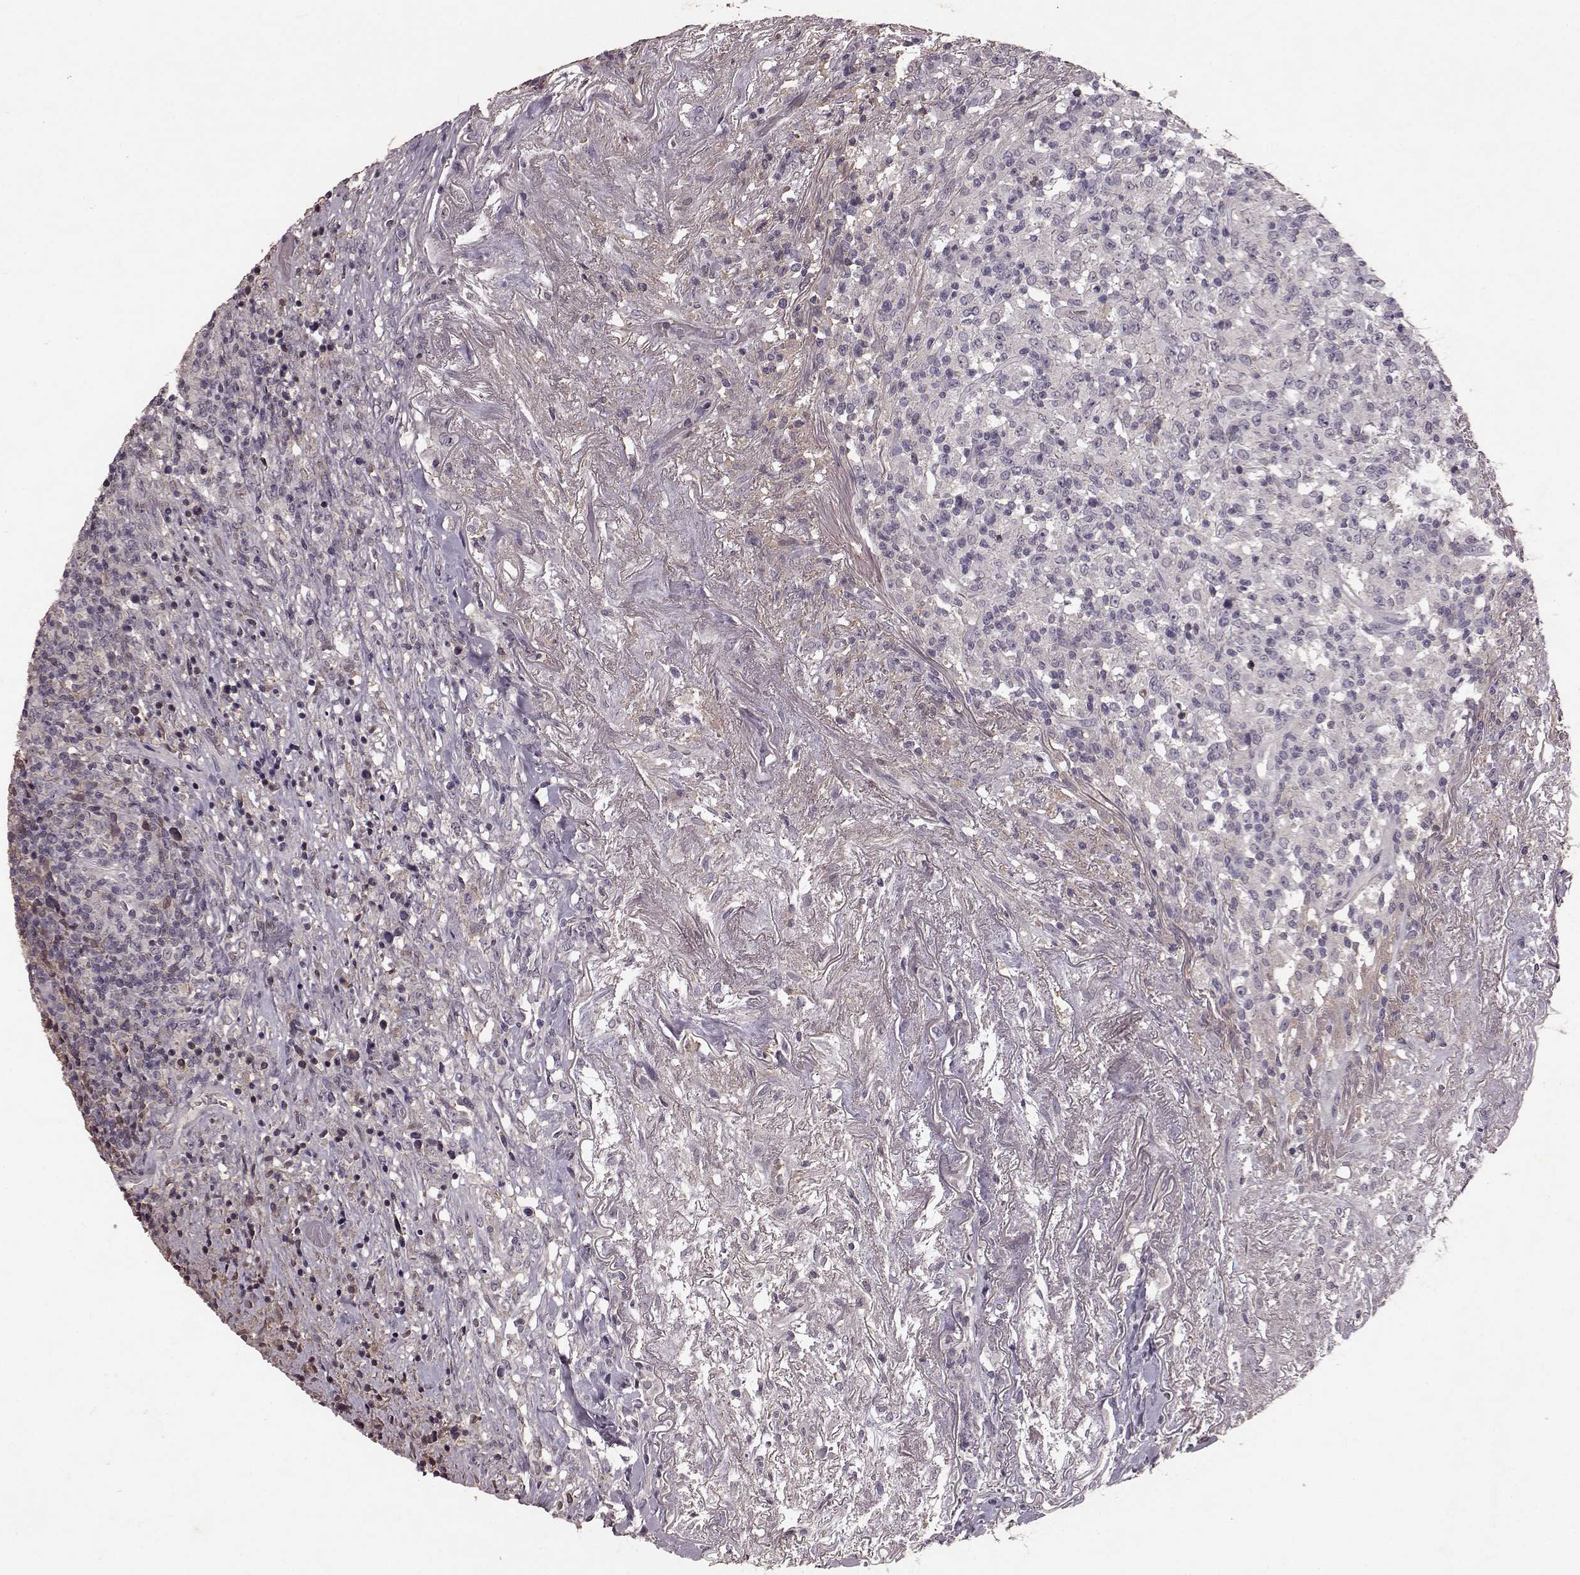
{"staining": {"intensity": "negative", "quantity": "none", "location": "none"}, "tissue": "lymphoma", "cell_type": "Tumor cells", "image_type": "cancer", "snomed": [{"axis": "morphology", "description": "Malignant lymphoma, non-Hodgkin's type, High grade"}, {"axis": "topography", "description": "Lung"}], "caption": "This is a micrograph of immunohistochemistry staining of lymphoma, which shows no staining in tumor cells. (Brightfield microscopy of DAB (3,3'-diaminobenzidine) immunohistochemistry at high magnification).", "gene": "FRRS1L", "patient": {"sex": "male", "age": 79}}